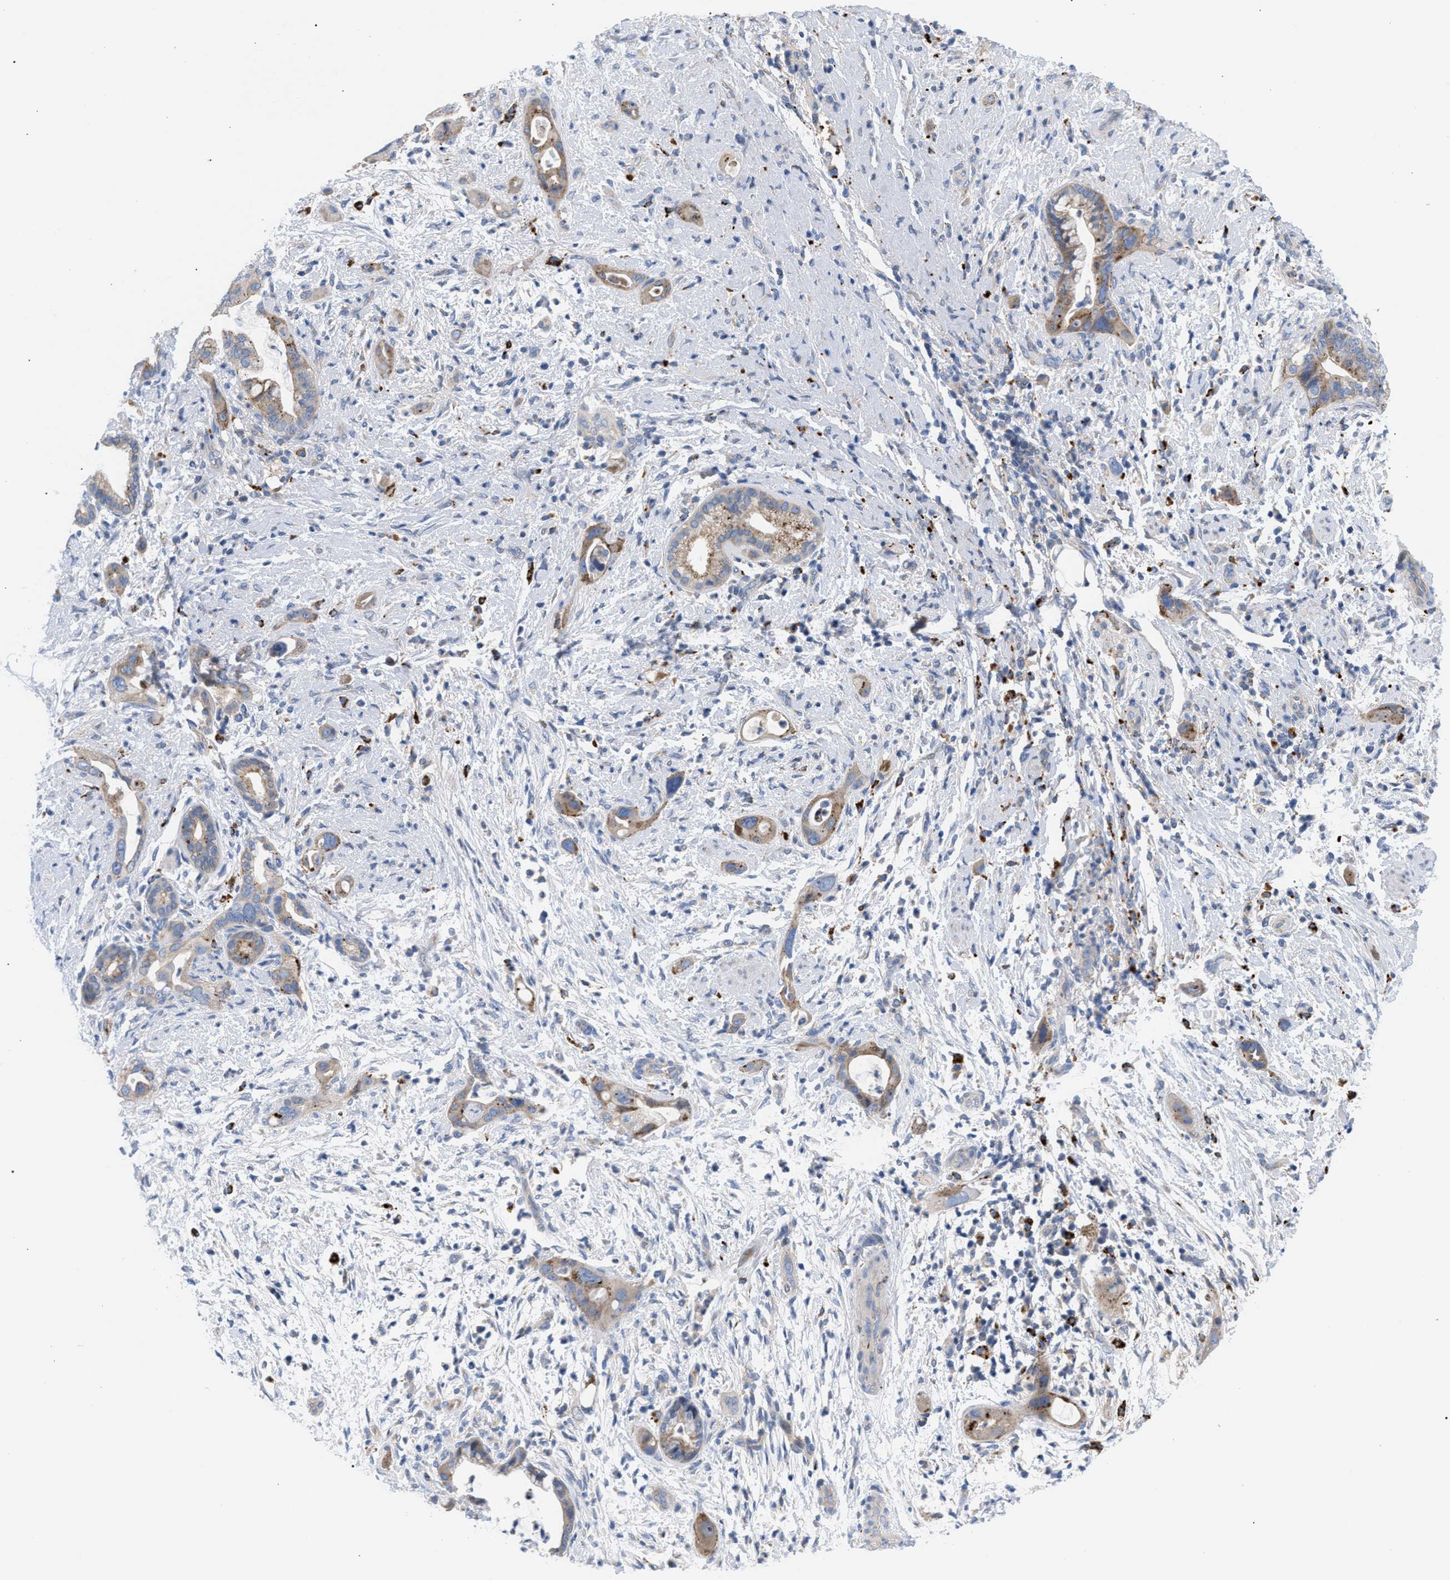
{"staining": {"intensity": "weak", "quantity": ">75%", "location": "cytoplasmic/membranous"}, "tissue": "pancreatic cancer", "cell_type": "Tumor cells", "image_type": "cancer", "snomed": [{"axis": "morphology", "description": "Adenocarcinoma, NOS"}, {"axis": "topography", "description": "Pancreas"}], "caption": "Protein staining of pancreatic cancer (adenocarcinoma) tissue exhibits weak cytoplasmic/membranous positivity in about >75% of tumor cells. (Stains: DAB in brown, nuclei in blue, Microscopy: brightfield microscopy at high magnification).", "gene": "MBTD1", "patient": {"sex": "male", "age": 59}}